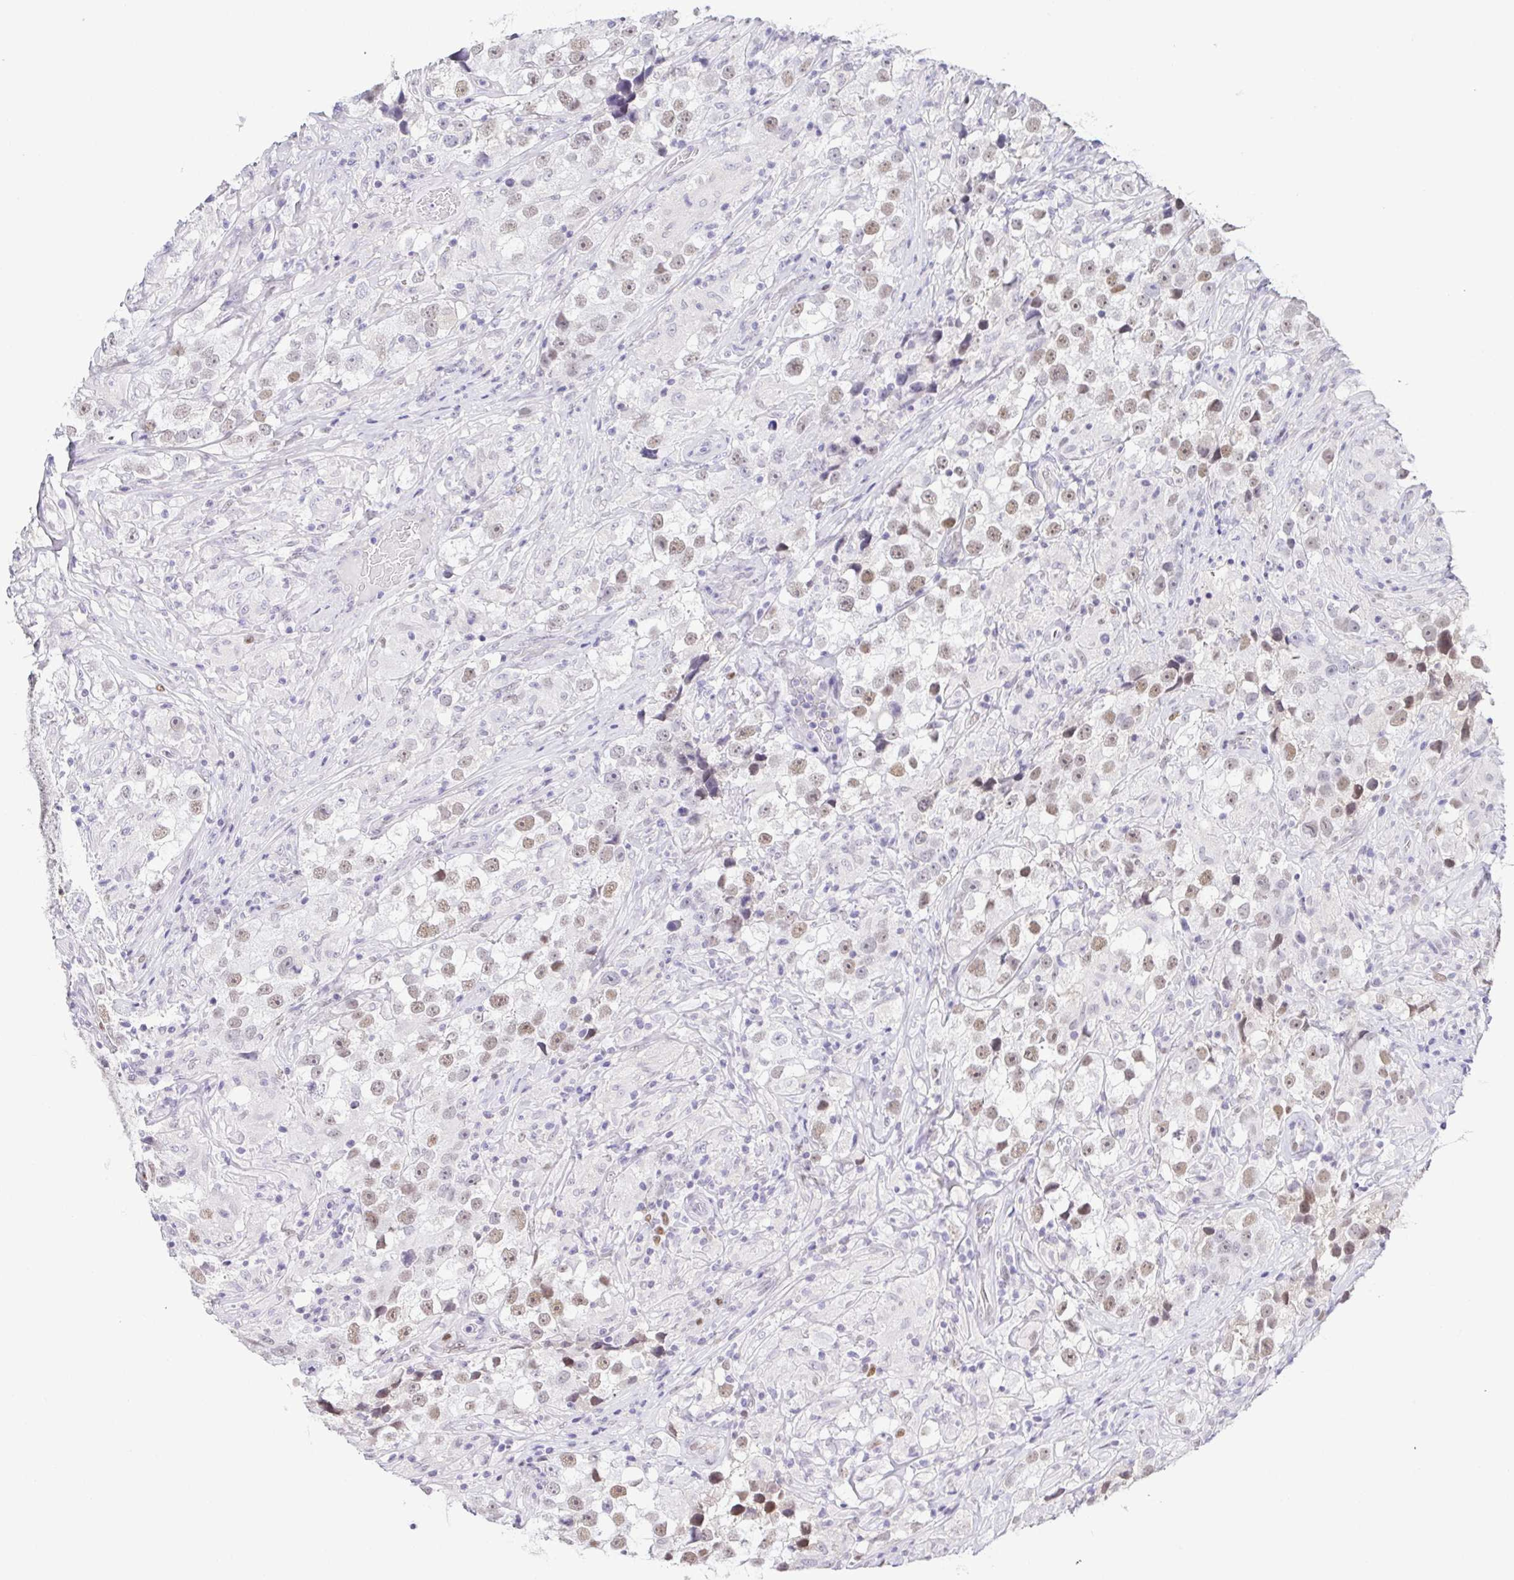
{"staining": {"intensity": "moderate", "quantity": "25%-75%", "location": "nuclear"}, "tissue": "testis cancer", "cell_type": "Tumor cells", "image_type": "cancer", "snomed": [{"axis": "morphology", "description": "Seminoma, NOS"}, {"axis": "topography", "description": "Testis"}], "caption": "Protein staining exhibits moderate nuclear expression in approximately 25%-75% of tumor cells in testis cancer.", "gene": "TCF3", "patient": {"sex": "male", "age": 46}}